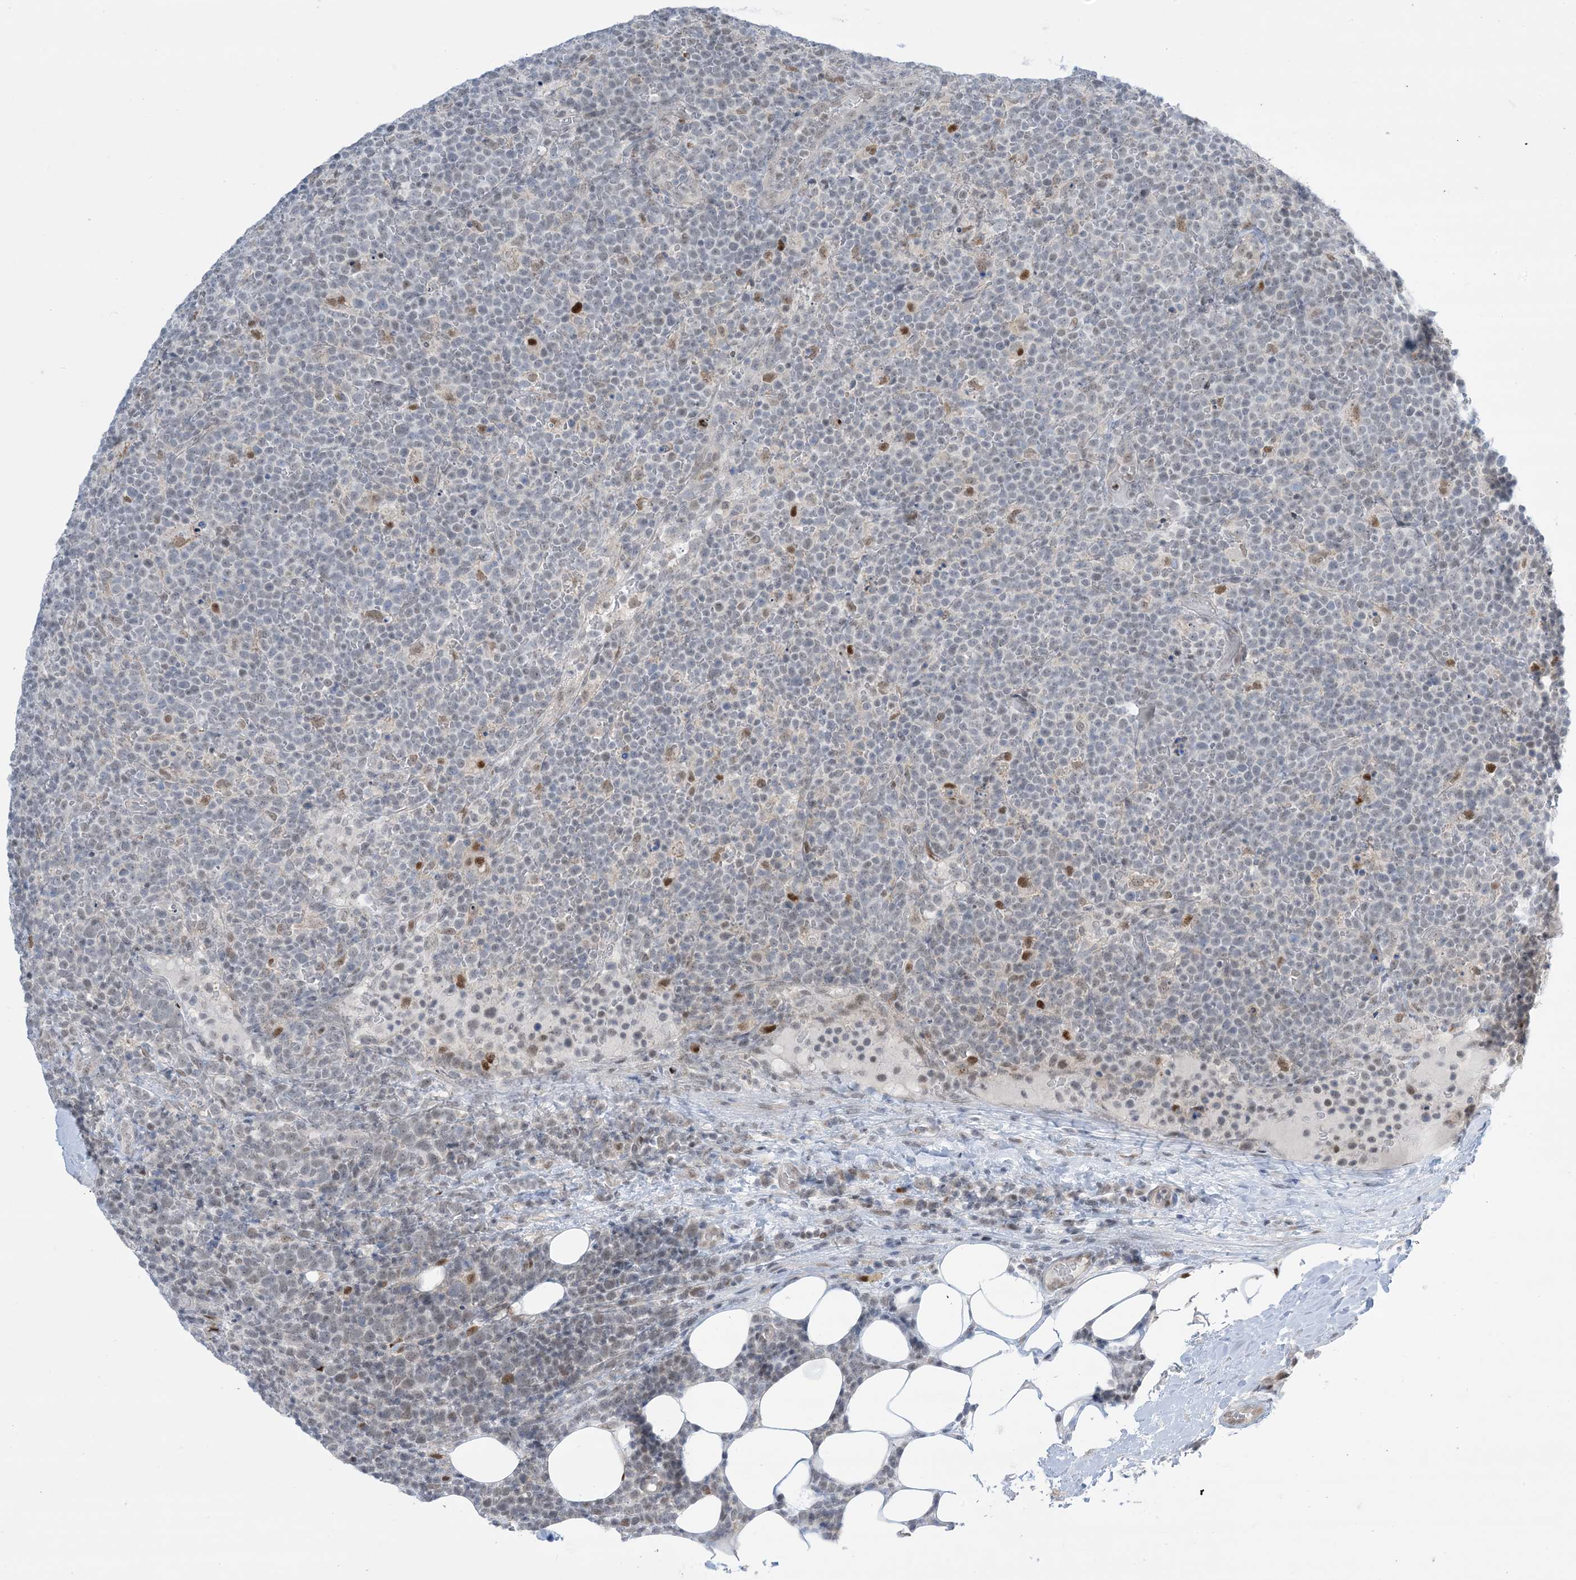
{"staining": {"intensity": "negative", "quantity": "none", "location": "none"}, "tissue": "lymphoma", "cell_type": "Tumor cells", "image_type": "cancer", "snomed": [{"axis": "morphology", "description": "Malignant lymphoma, non-Hodgkin's type, High grade"}, {"axis": "topography", "description": "Lymph node"}], "caption": "Immunohistochemistry histopathology image of human high-grade malignant lymphoma, non-Hodgkin's type stained for a protein (brown), which exhibits no staining in tumor cells.", "gene": "TFPT", "patient": {"sex": "male", "age": 61}}